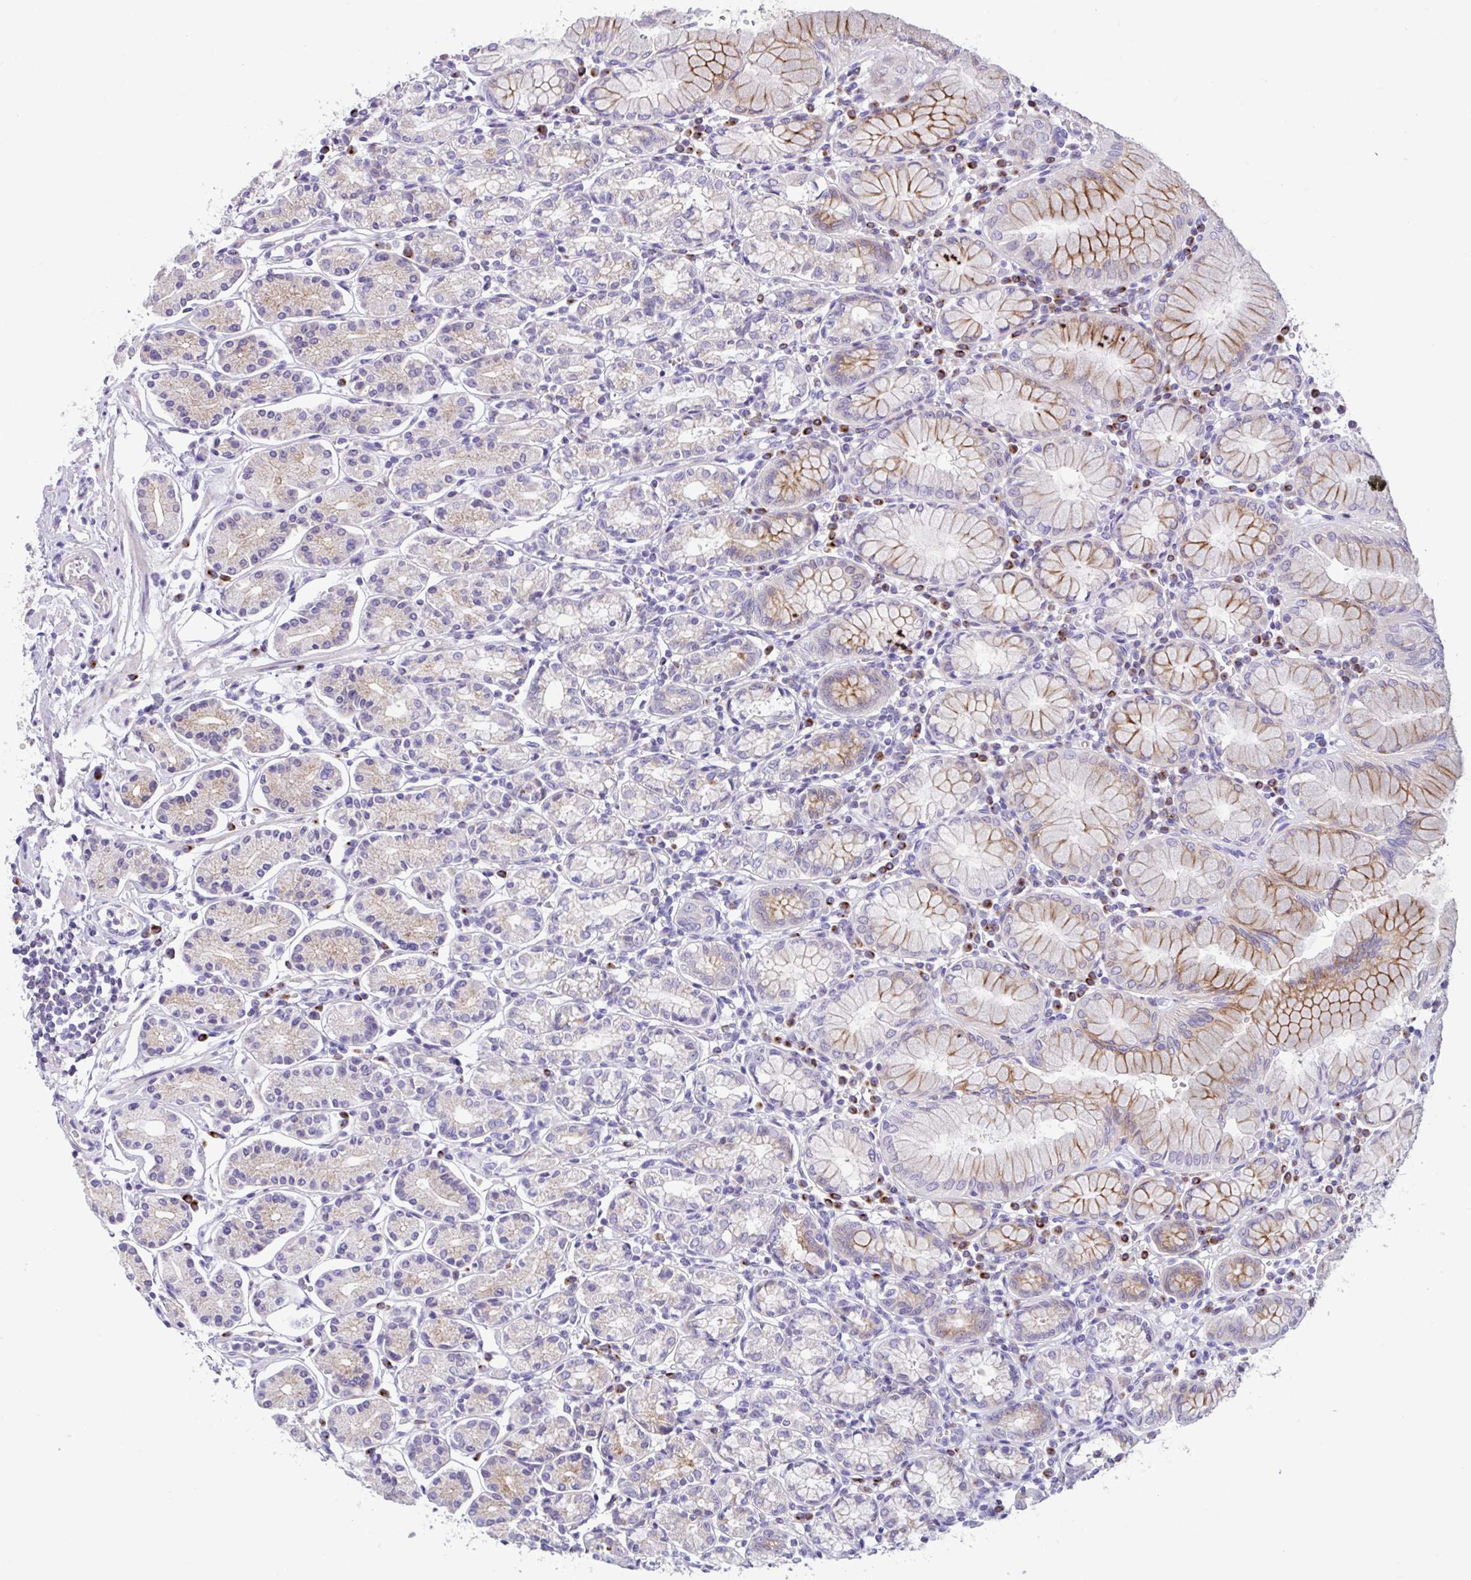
{"staining": {"intensity": "moderate", "quantity": "25%-75%", "location": "cytoplasmic/membranous"}, "tissue": "stomach", "cell_type": "Glandular cells", "image_type": "normal", "snomed": [{"axis": "morphology", "description": "Normal tissue, NOS"}, {"axis": "topography", "description": "Stomach"}], "caption": "Glandular cells exhibit medium levels of moderate cytoplasmic/membranous expression in approximately 25%-75% of cells in normal human stomach. The staining was performed using DAB to visualize the protein expression in brown, while the nuclei were stained in blue with hematoxylin (Magnification: 20x).", "gene": "FBXL20", "patient": {"sex": "female", "age": 62}}